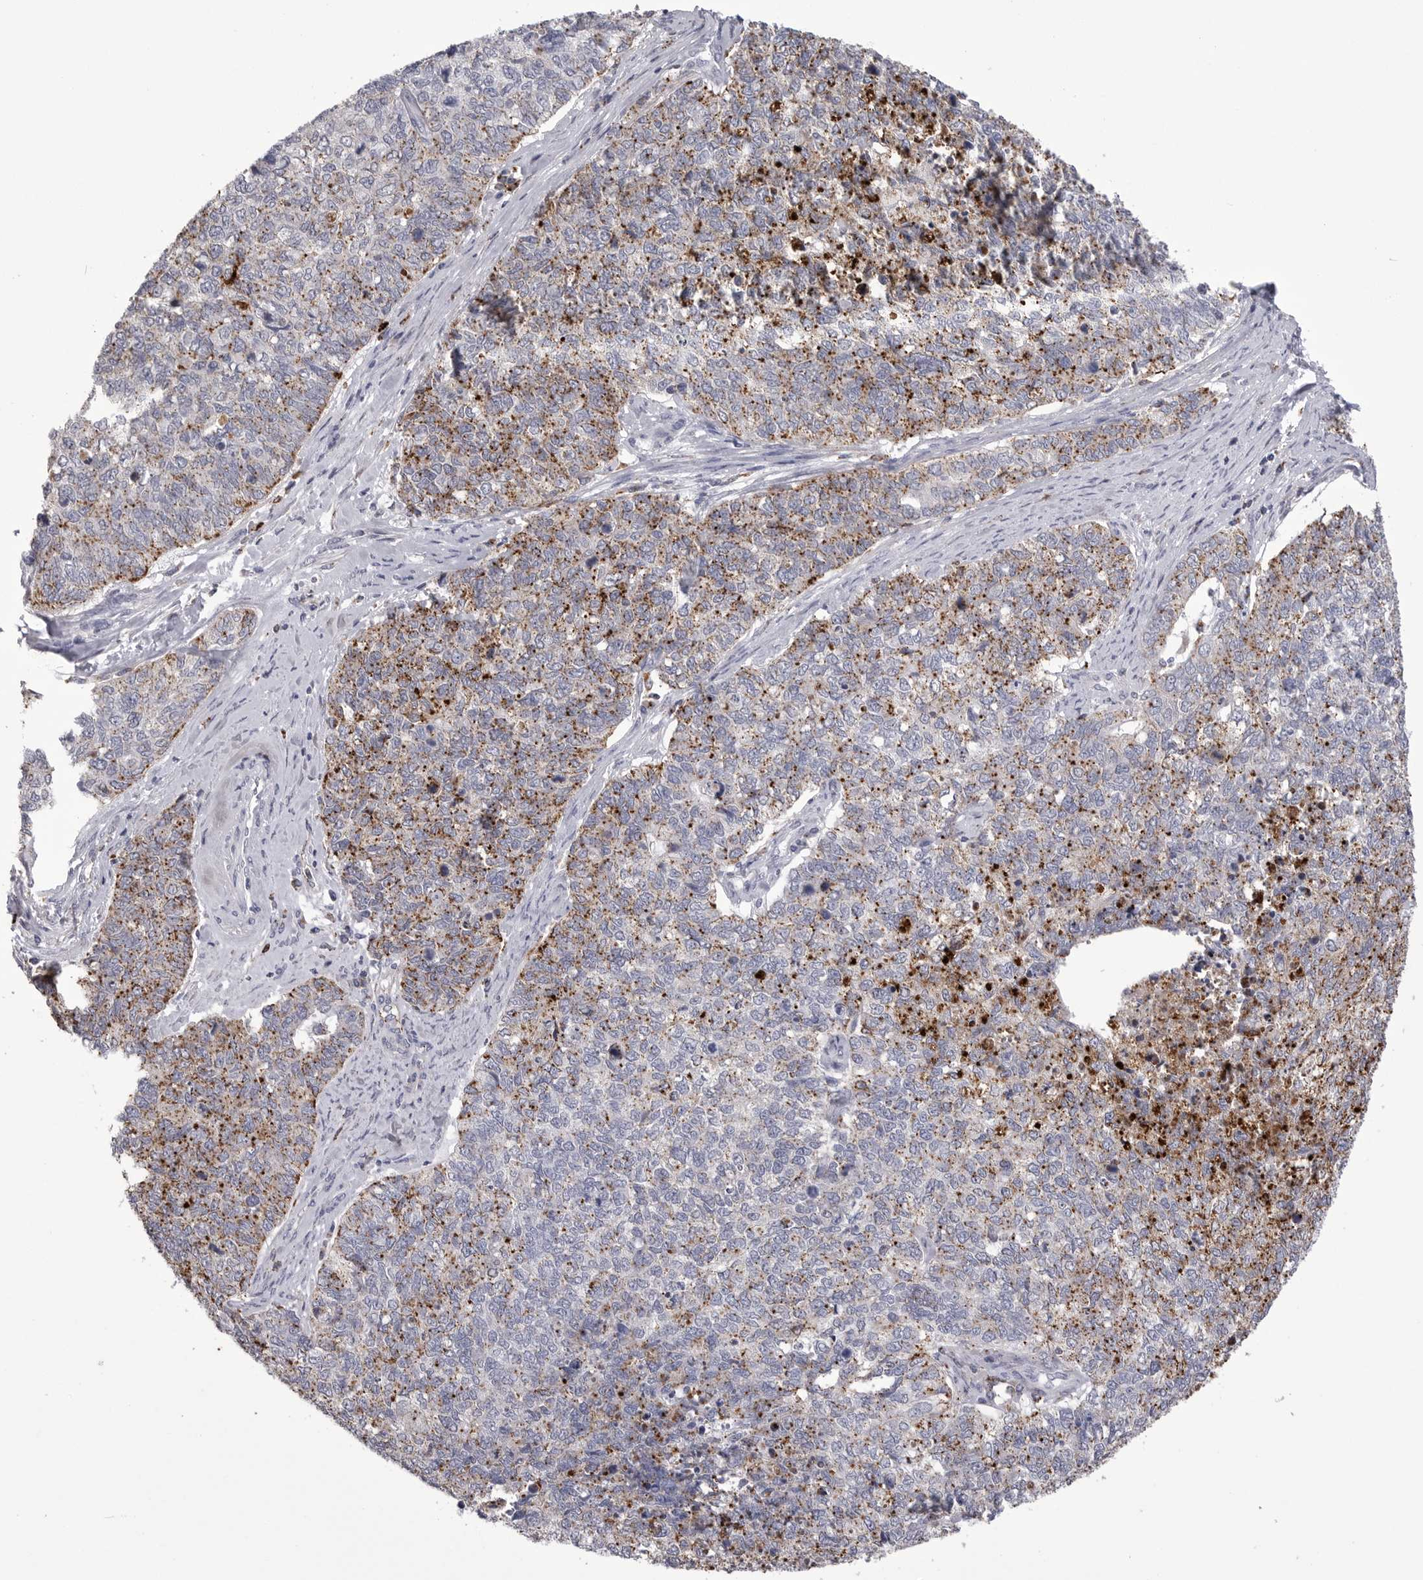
{"staining": {"intensity": "moderate", "quantity": "25%-75%", "location": "cytoplasmic/membranous"}, "tissue": "cervical cancer", "cell_type": "Tumor cells", "image_type": "cancer", "snomed": [{"axis": "morphology", "description": "Squamous cell carcinoma, NOS"}, {"axis": "topography", "description": "Cervix"}], "caption": "Immunohistochemical staining of human squamous cell carcinoma (cervical) shows medium levels of moderate cytoplasmic/membranous expression in about 25%-75% of tumor cells.", "gene": "PSPN", "patient": {"sex": "female", "age": 63}}